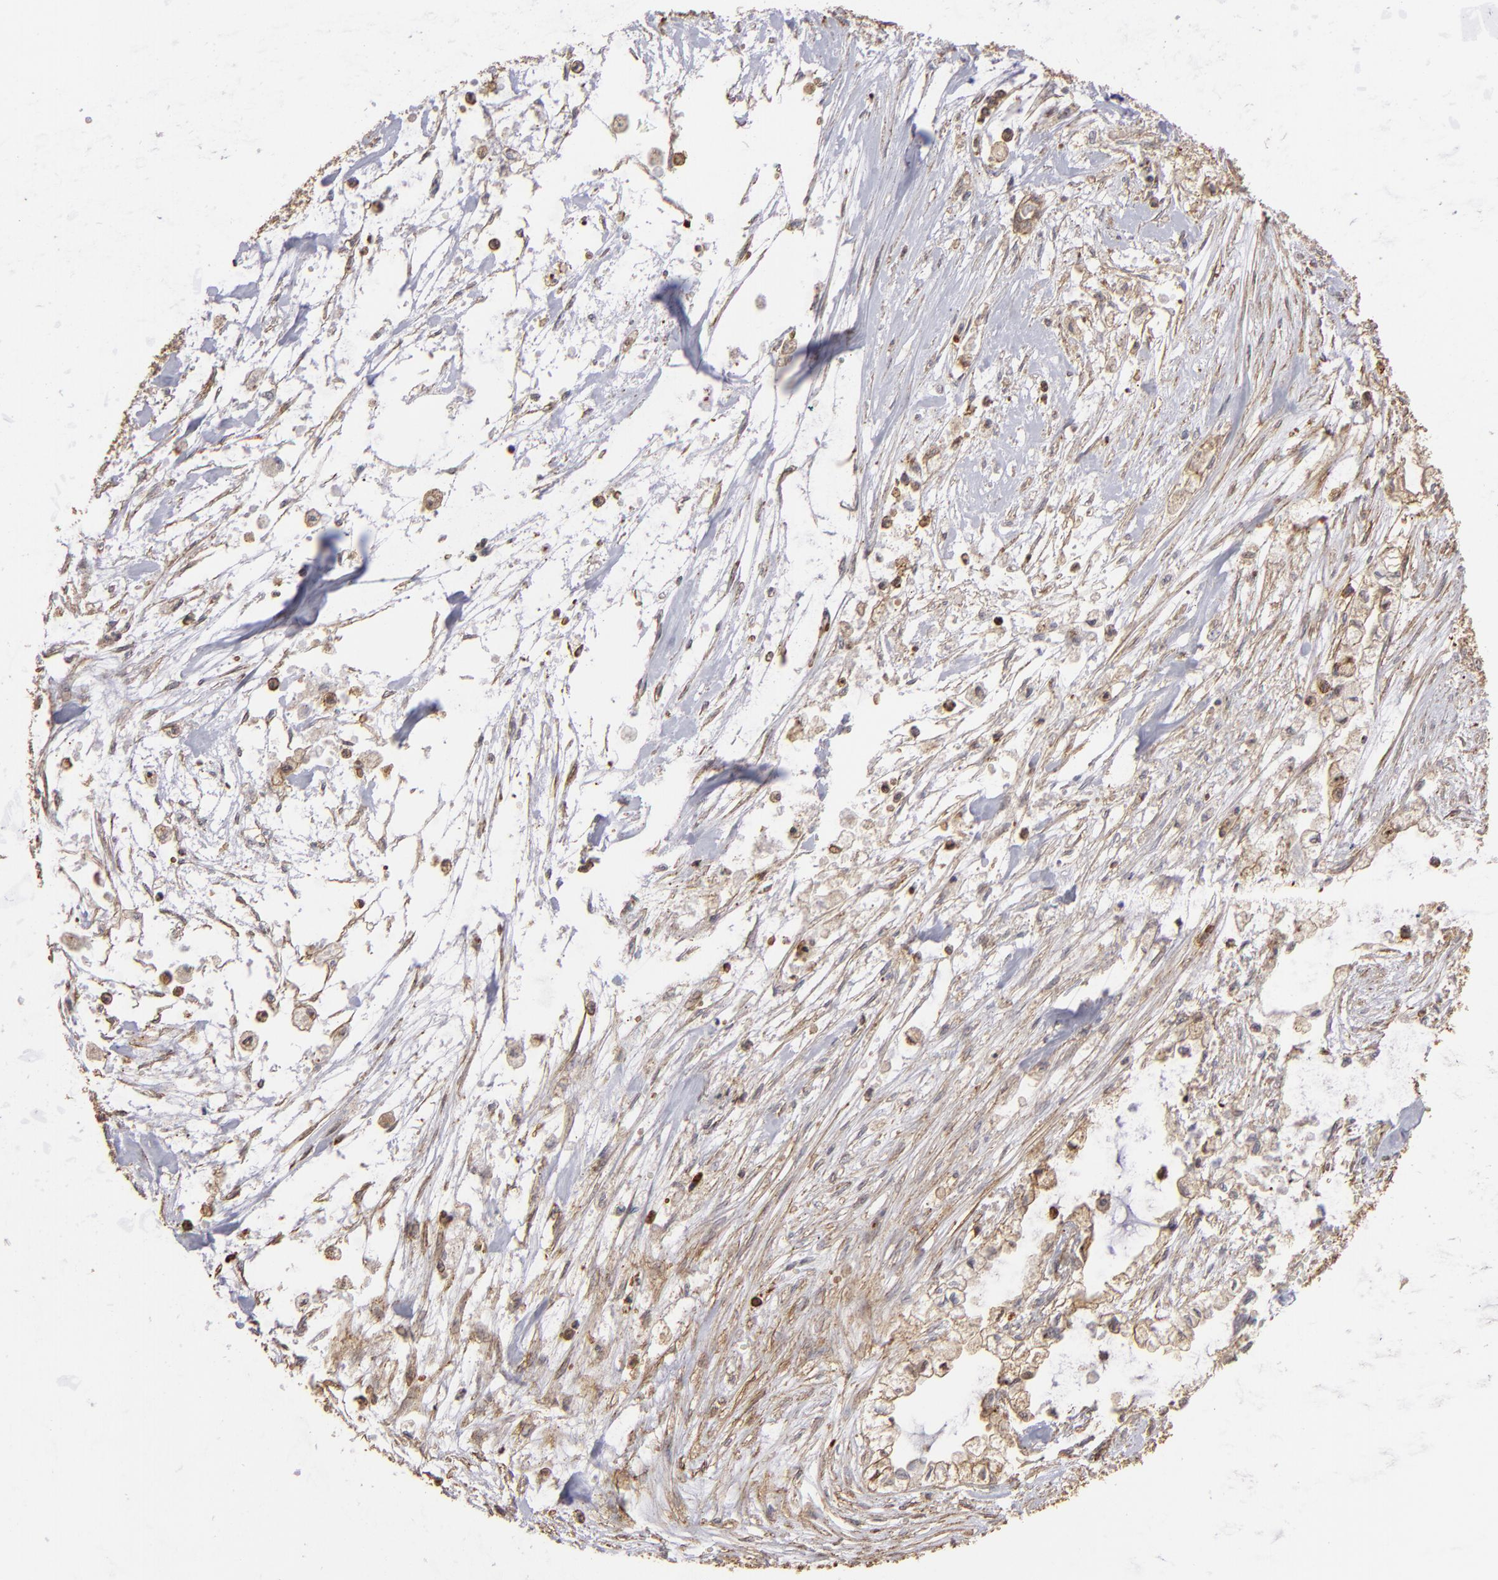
{"staining": {"intensity": "moderate", "quantity": ">75%", "location": "cytoplasmic/membranous"}, "tissue": "pancreatic cancer", "cell_type": "Tumor cells", "image_type": "cancer", "snomed": [{"axis": "morphology", "description": "Adenocarcinoma, NOS"}, {"axis": "topography", "description": "Pancreas"}], "caption": "Pancreatic adenocarcinoma tissue demonstrates moderate cytoplasmic/membranous positivity in about >75% of tumor cells, visualized by immunohistochemistry.", "gene": "ACTB", "patient": {"sex": "male", "age": 79}}